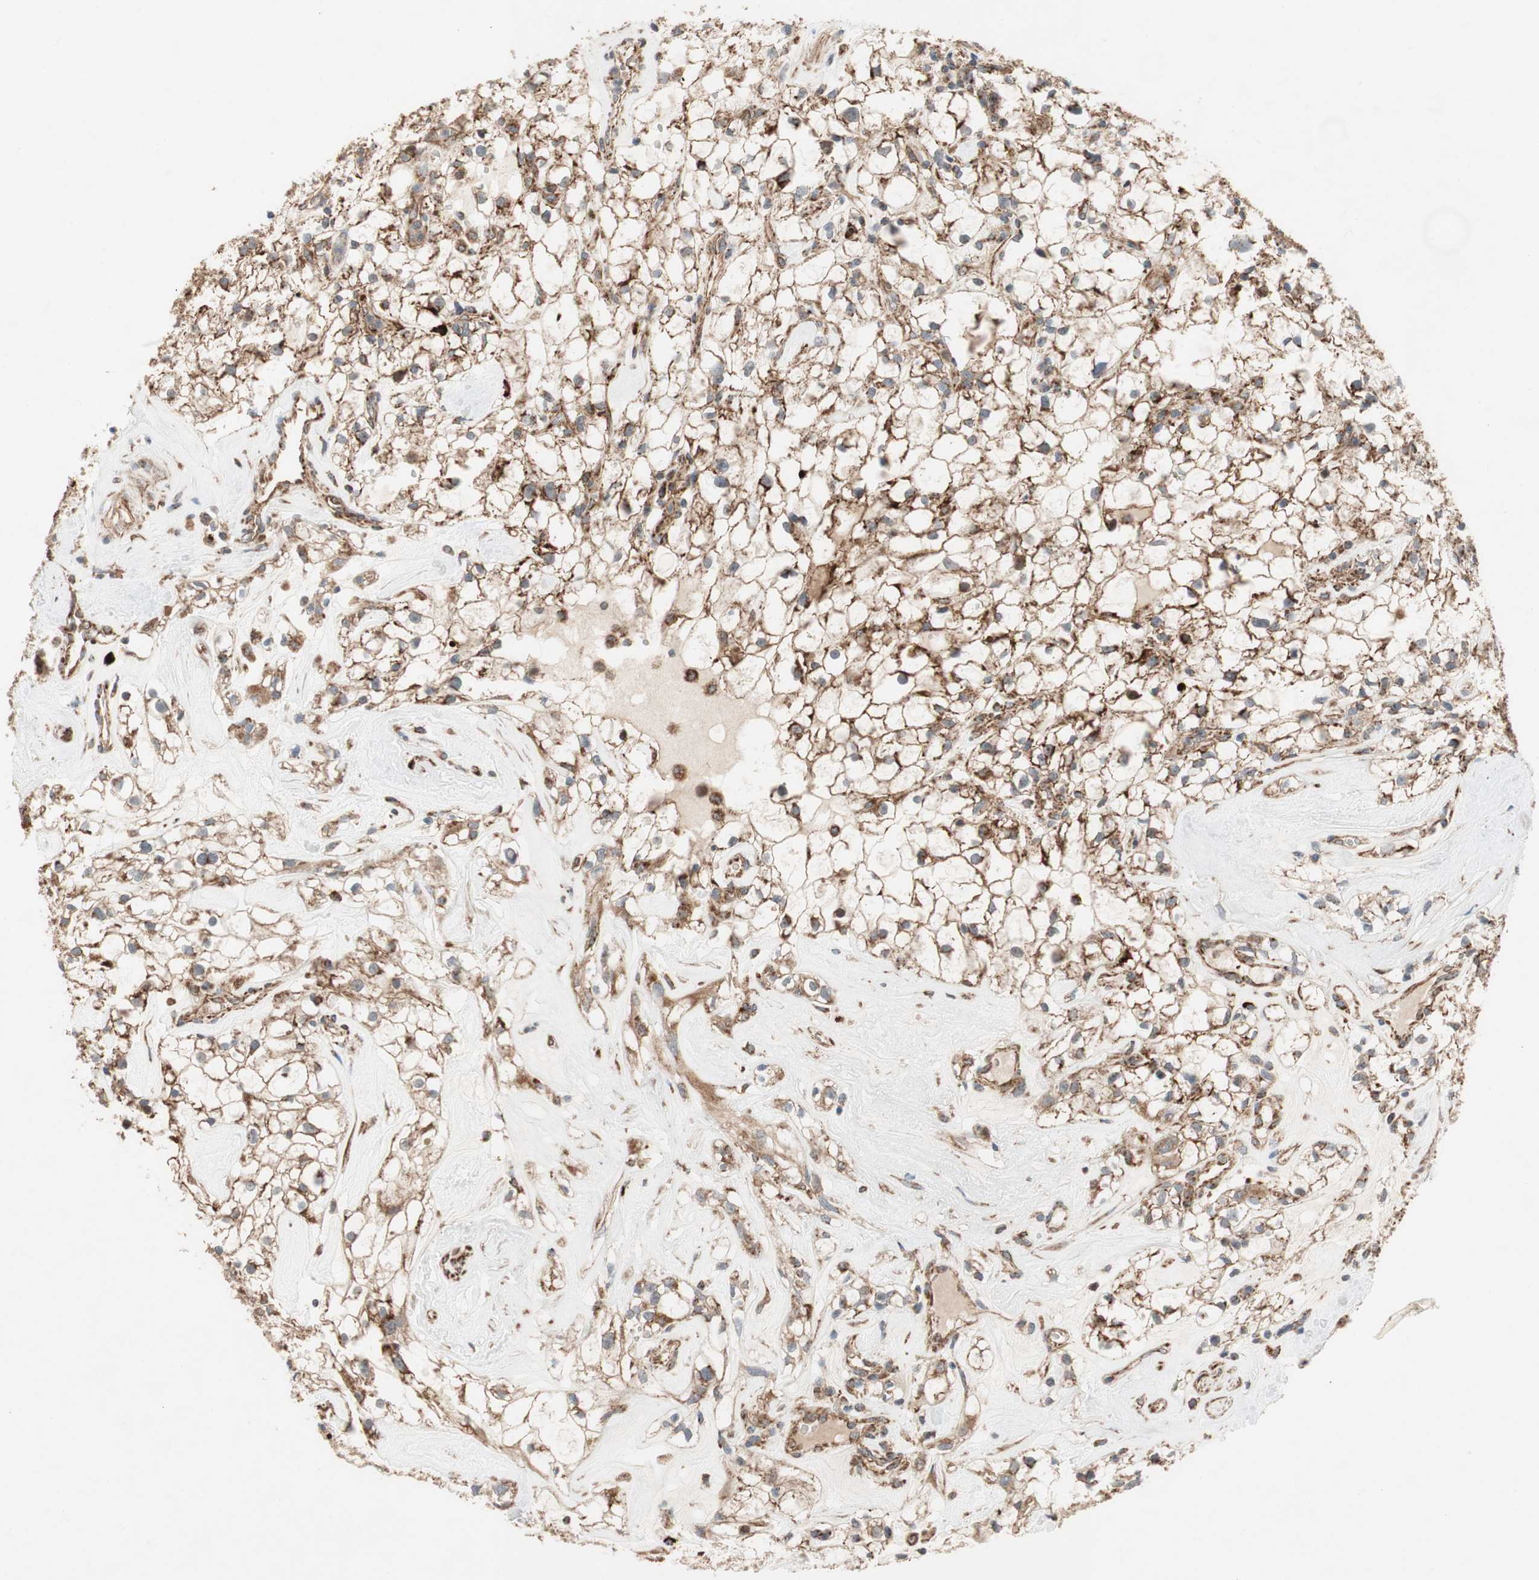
{"staining": {"intensity": "strong", "quantity": ">75%", "location": "cytoplasmic/membranous"}, "tissue": "renal cancer", "cell_type": "Tumor cells", "image_type": "cancer", "snomed": [{"axis": "morphology", "description": "Adenocarcinoma, NOS"}, {"axis": "topography", "description": "Kidney"}], "caption": "This is an image of immunohistochemistry staining of renal adenocarcinoma, which shows strong positivity in the cytoplasmic/membranous of tumor cells.", "gene": "AKAP1", "patient": {"sex": "female", "age": 60}}